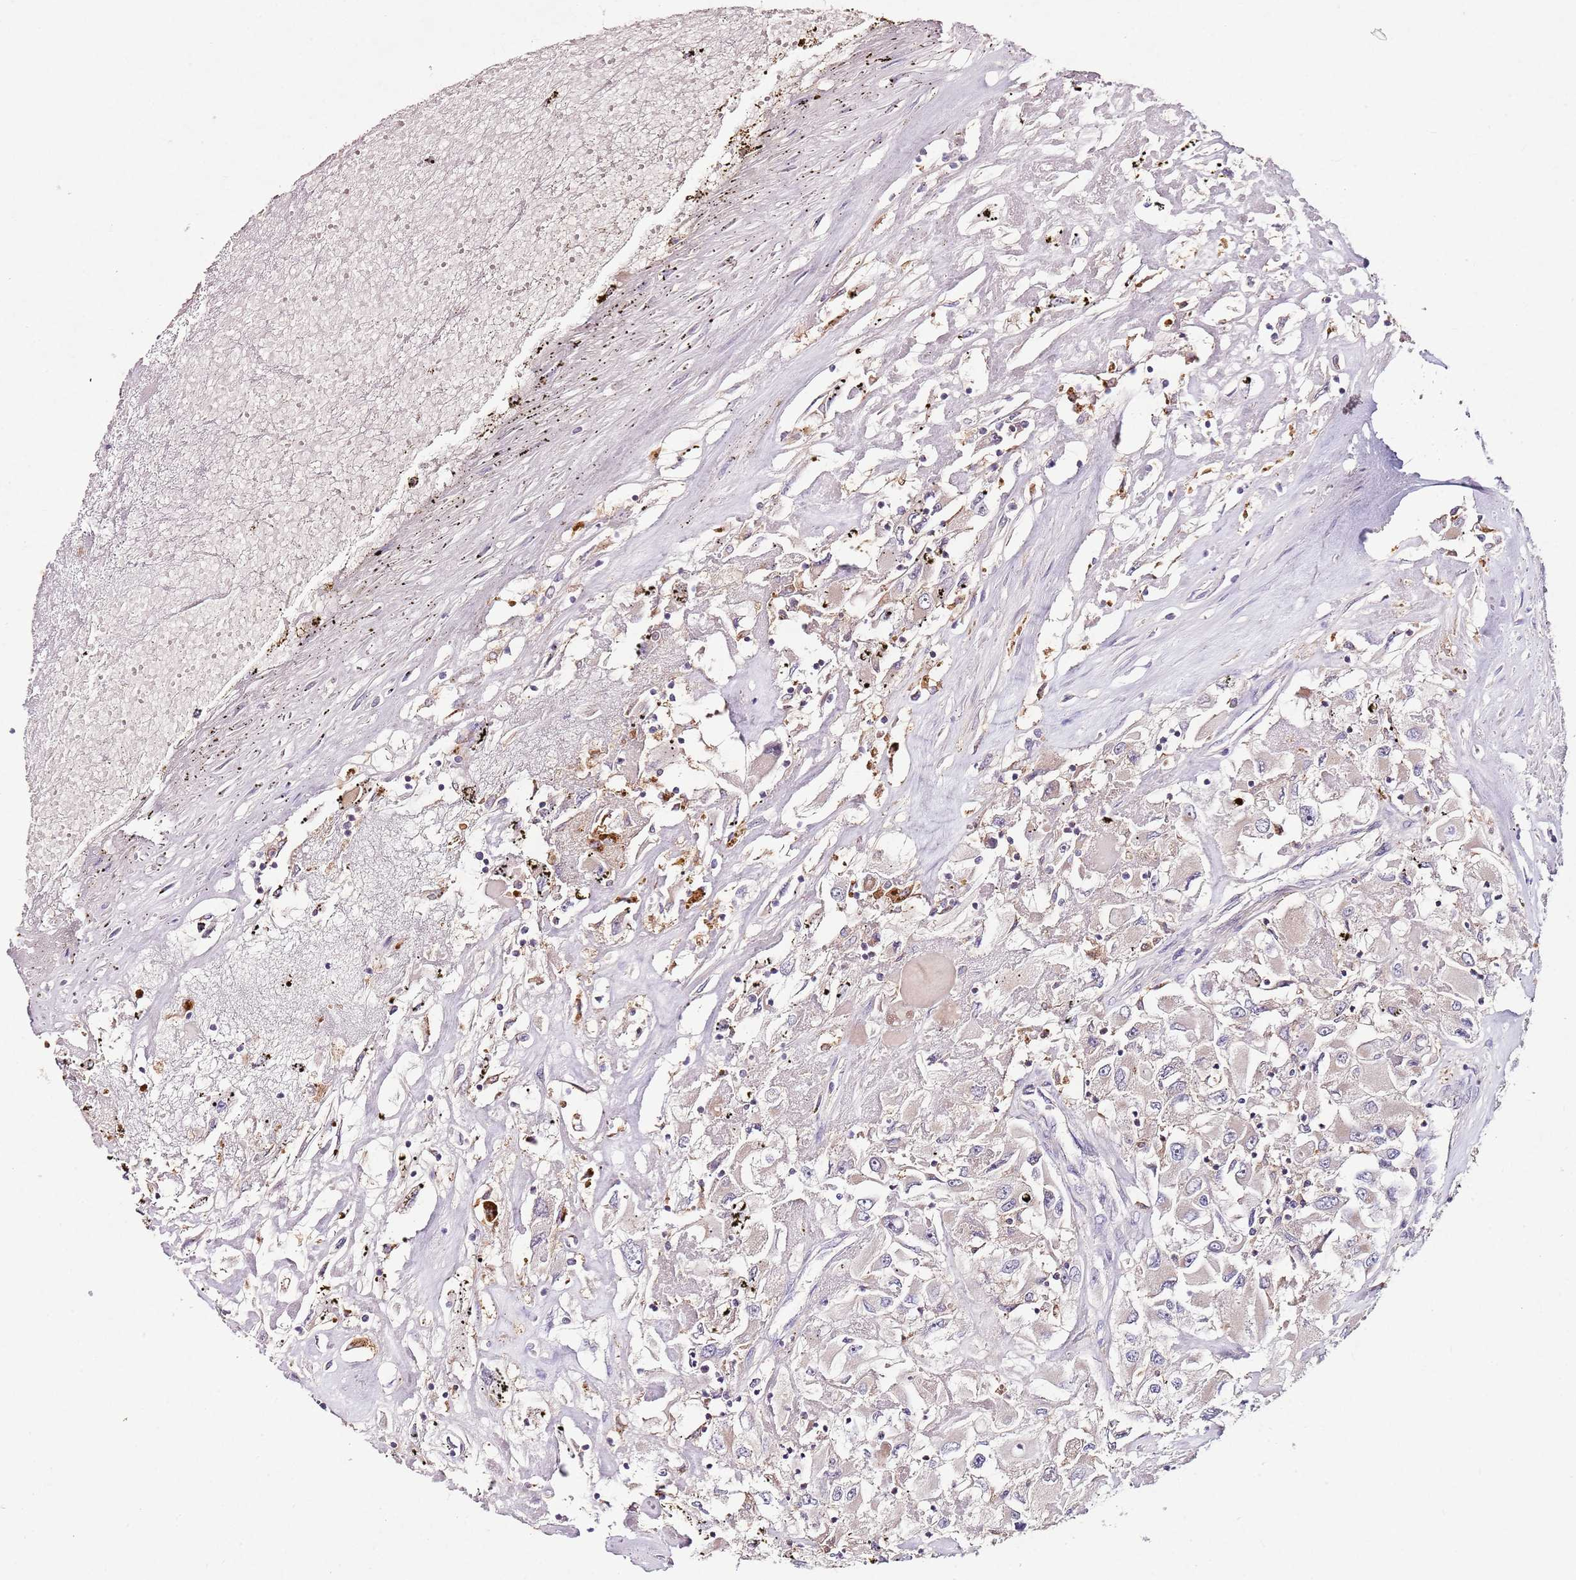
{"staining": {"intensity": "negative", "quantity": "none", "location": "none"}, "tissue": "renal cancer", "cell_type": "Tumor cells", "image_type": "cancer", "snomed": [{"axis": "morphology", "description": "Adenocarcinoma, NOS"}, {"axis": "topography", "description": "Kidney"}], "caption": "Immunohistochemical staining of human renal cancer displays no significant positivity in tumor cells.", "gene": "NRDE2", "patient": {"sex": "female", "age": 52}}